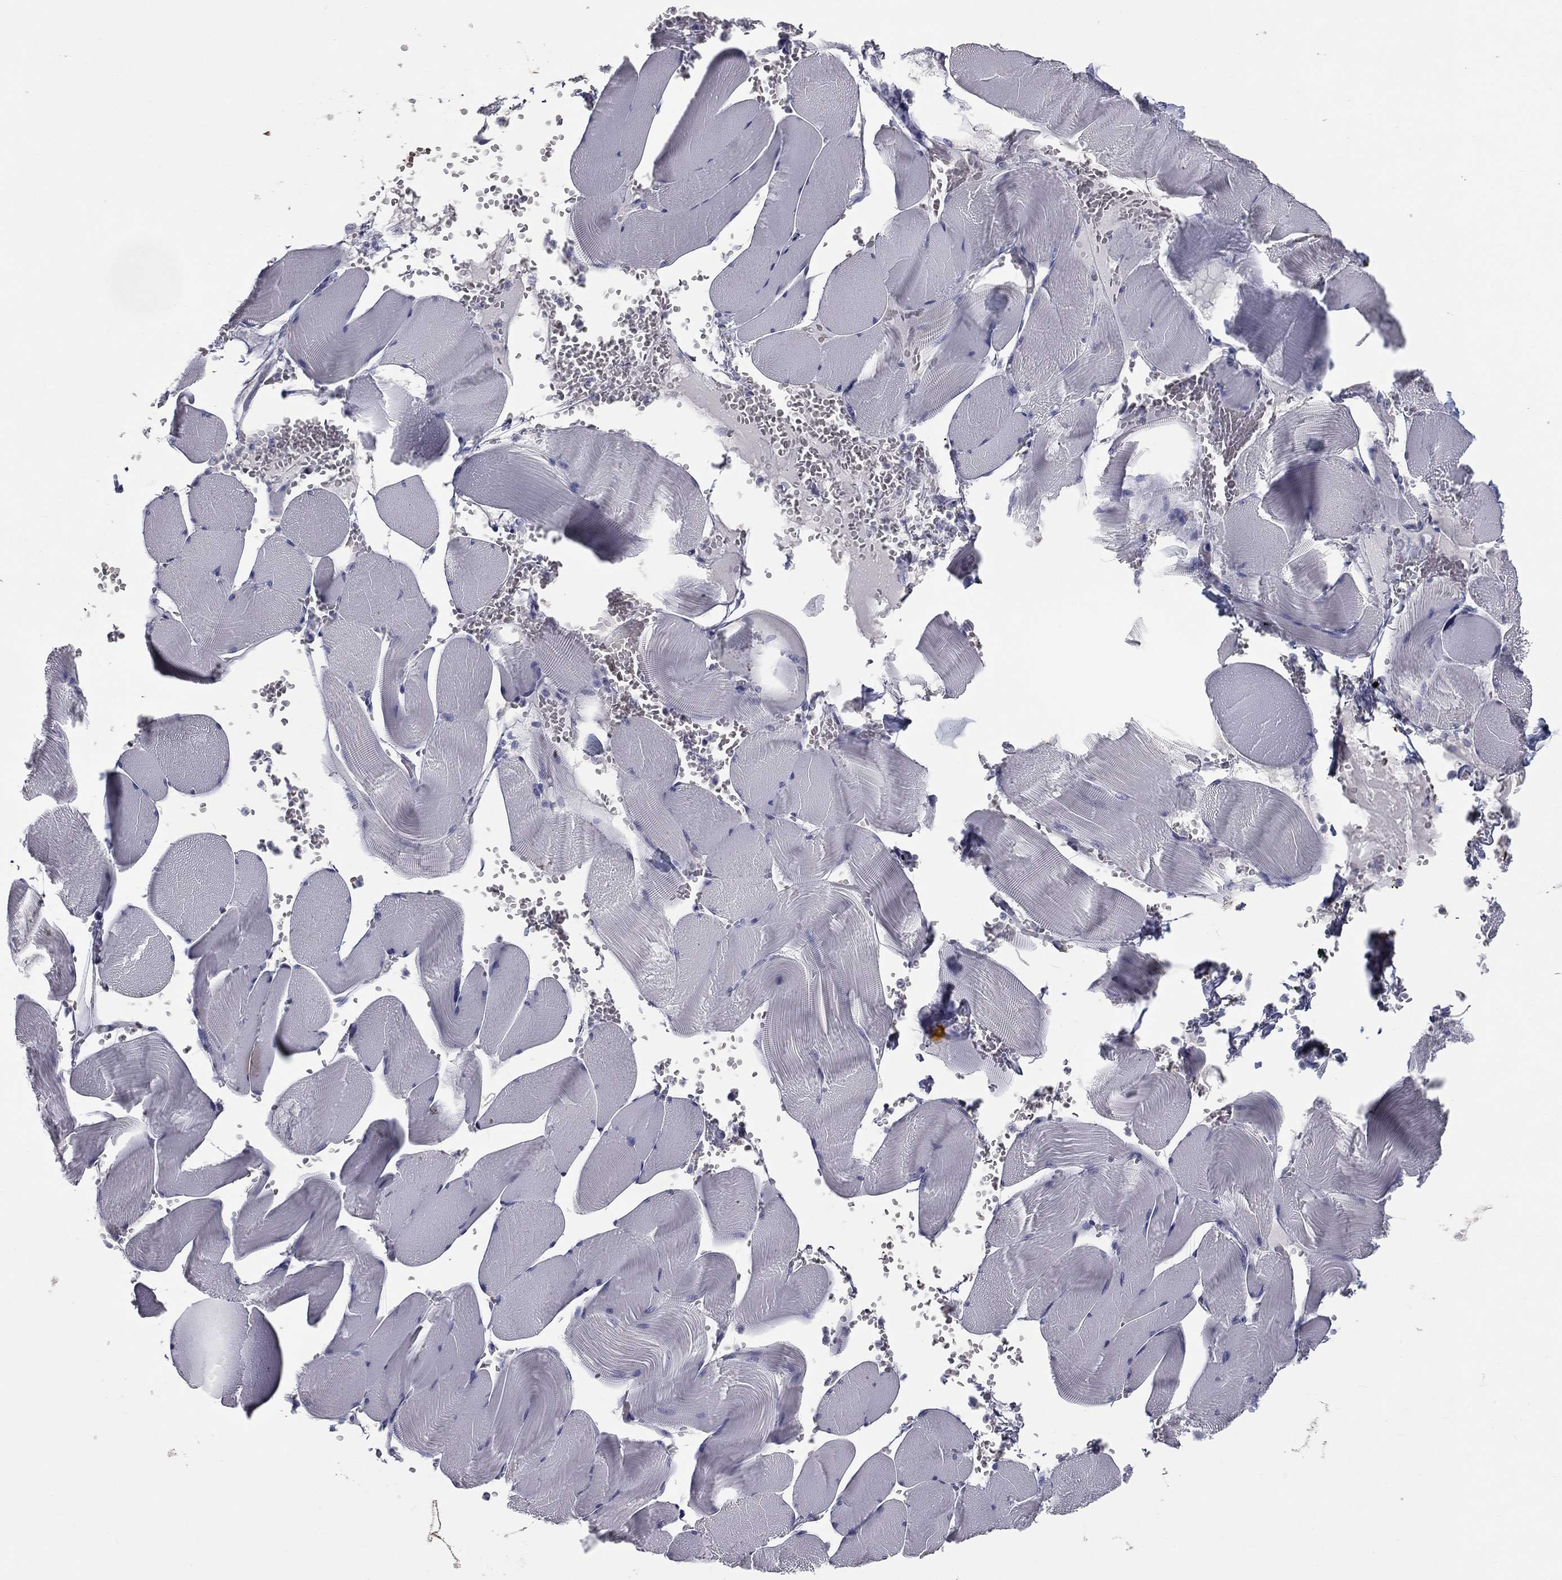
{"staining": {"intensity": "negative", "quantity": "none", "location": "none"}, "tissue": "skeletal muscle", "cell_type": "Myocytes", "image_type": "normal", "snomed": [{"axis": "morphology", "description": "Normal tissue, NOS"}, {"axis": "topography", "description": "Skeletal muscle"}], "caption": "Myocytes are negative for brown protein staining in unremarkable skeletal muscle. Brightfield microscopy of immunohistochemistry (IHC) stained with DAB (3,3'-diaminobenzidine) (brown) and hematoxylin (blue), captured at high magnification.", "gene": "ESX1", "patient": {"sex": "male", "age": 56}}